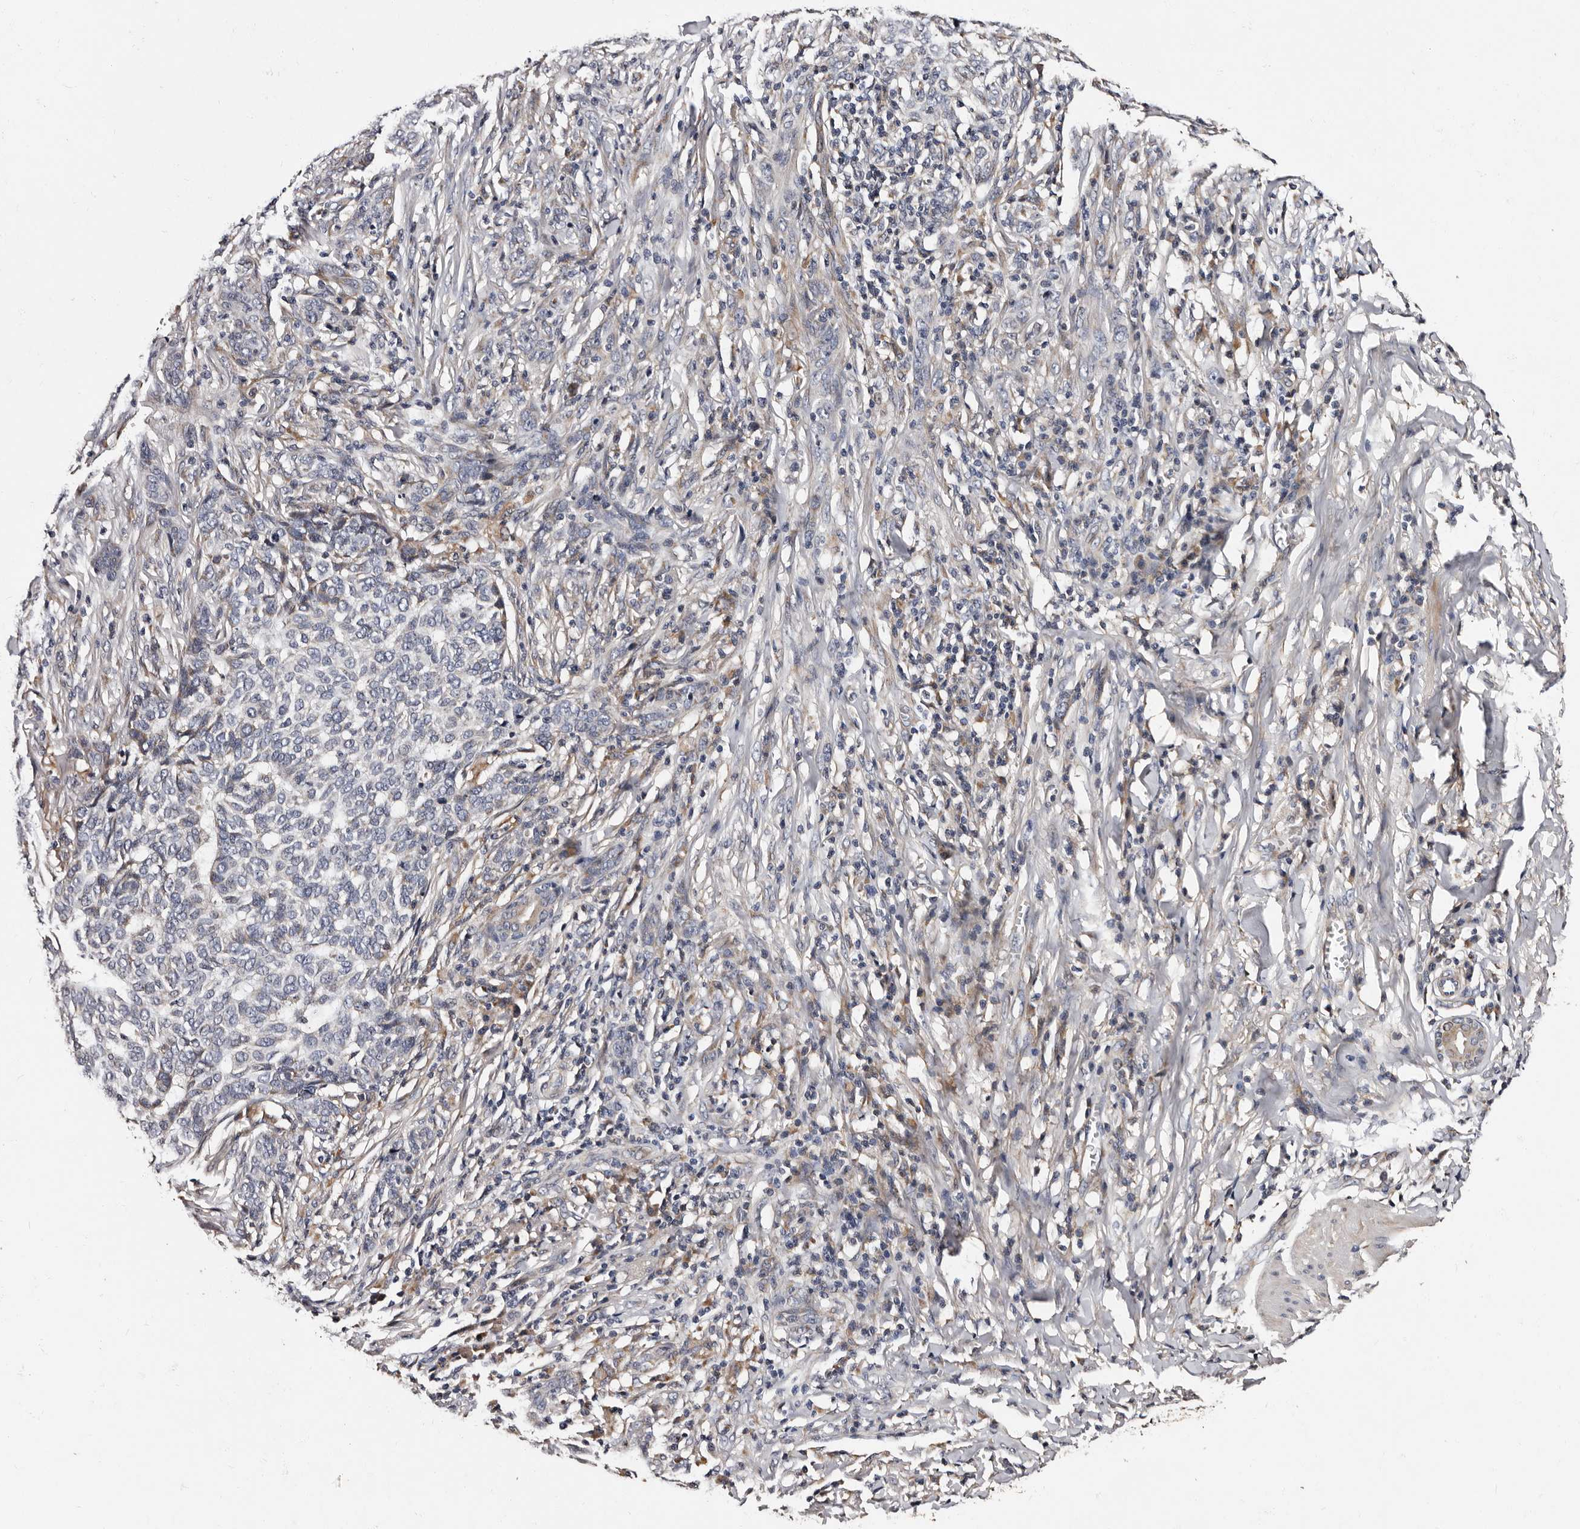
{"staining": {"intensity": "negative", "quantity": "none", "location": "none"}, "tissue": "skin cancer", "cell_type": "Tumor cells", "image_type": "cancer", "snomed": [{"axis": "morphology", "description": "Basal cell carcinoma"}, {"axis": "topography", "description": "Skin"}], "caption": "There is no significant staining in tumor cells of skin cancer.", "gene": "ADCK5", "patient": {"sex": "male", "age": 85}}